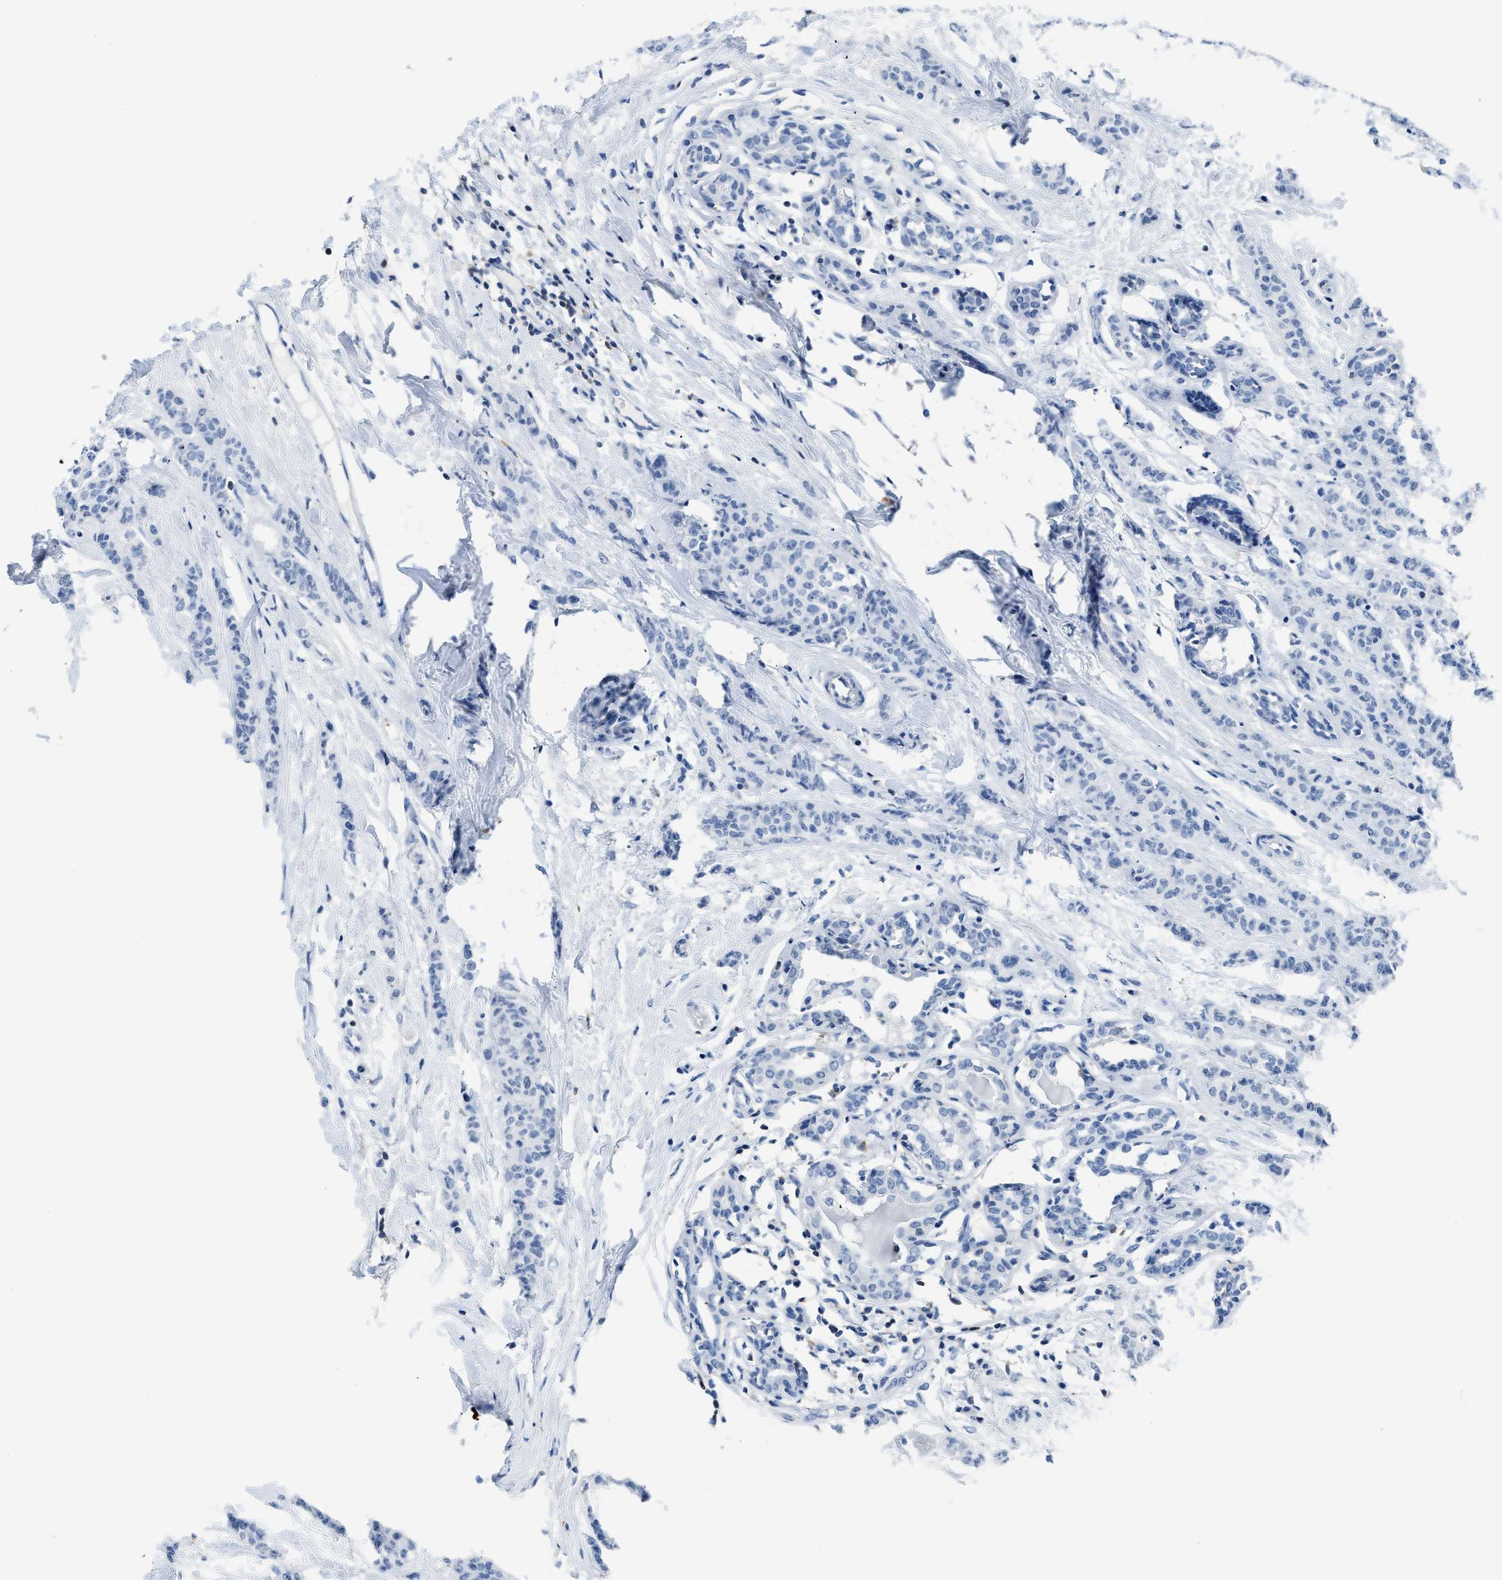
{"staining": {"intensity": "negative", "quantity": "none", "location": "none"}, "tissue": "breast cancer", "cell_type": "Tumor cells", "image_type": "cancer", "snomed": [{"axis": "morphology", "description": "Normal tissue, NOS"}, {"axis": "morphology", "description": "Duct carcinoma"}, {"axis": "topography", "description": "Breast"}], "caption": "Immunohistochemical staining of human breast cancer demonstrates no significant expression in tumor cells. (Brightfield microscopy of DAB (3,3'-diaminobenzidine) IHC at high magnification).", "gene": "NFATC2", "patient": {"sex": "female", "age": 40}}